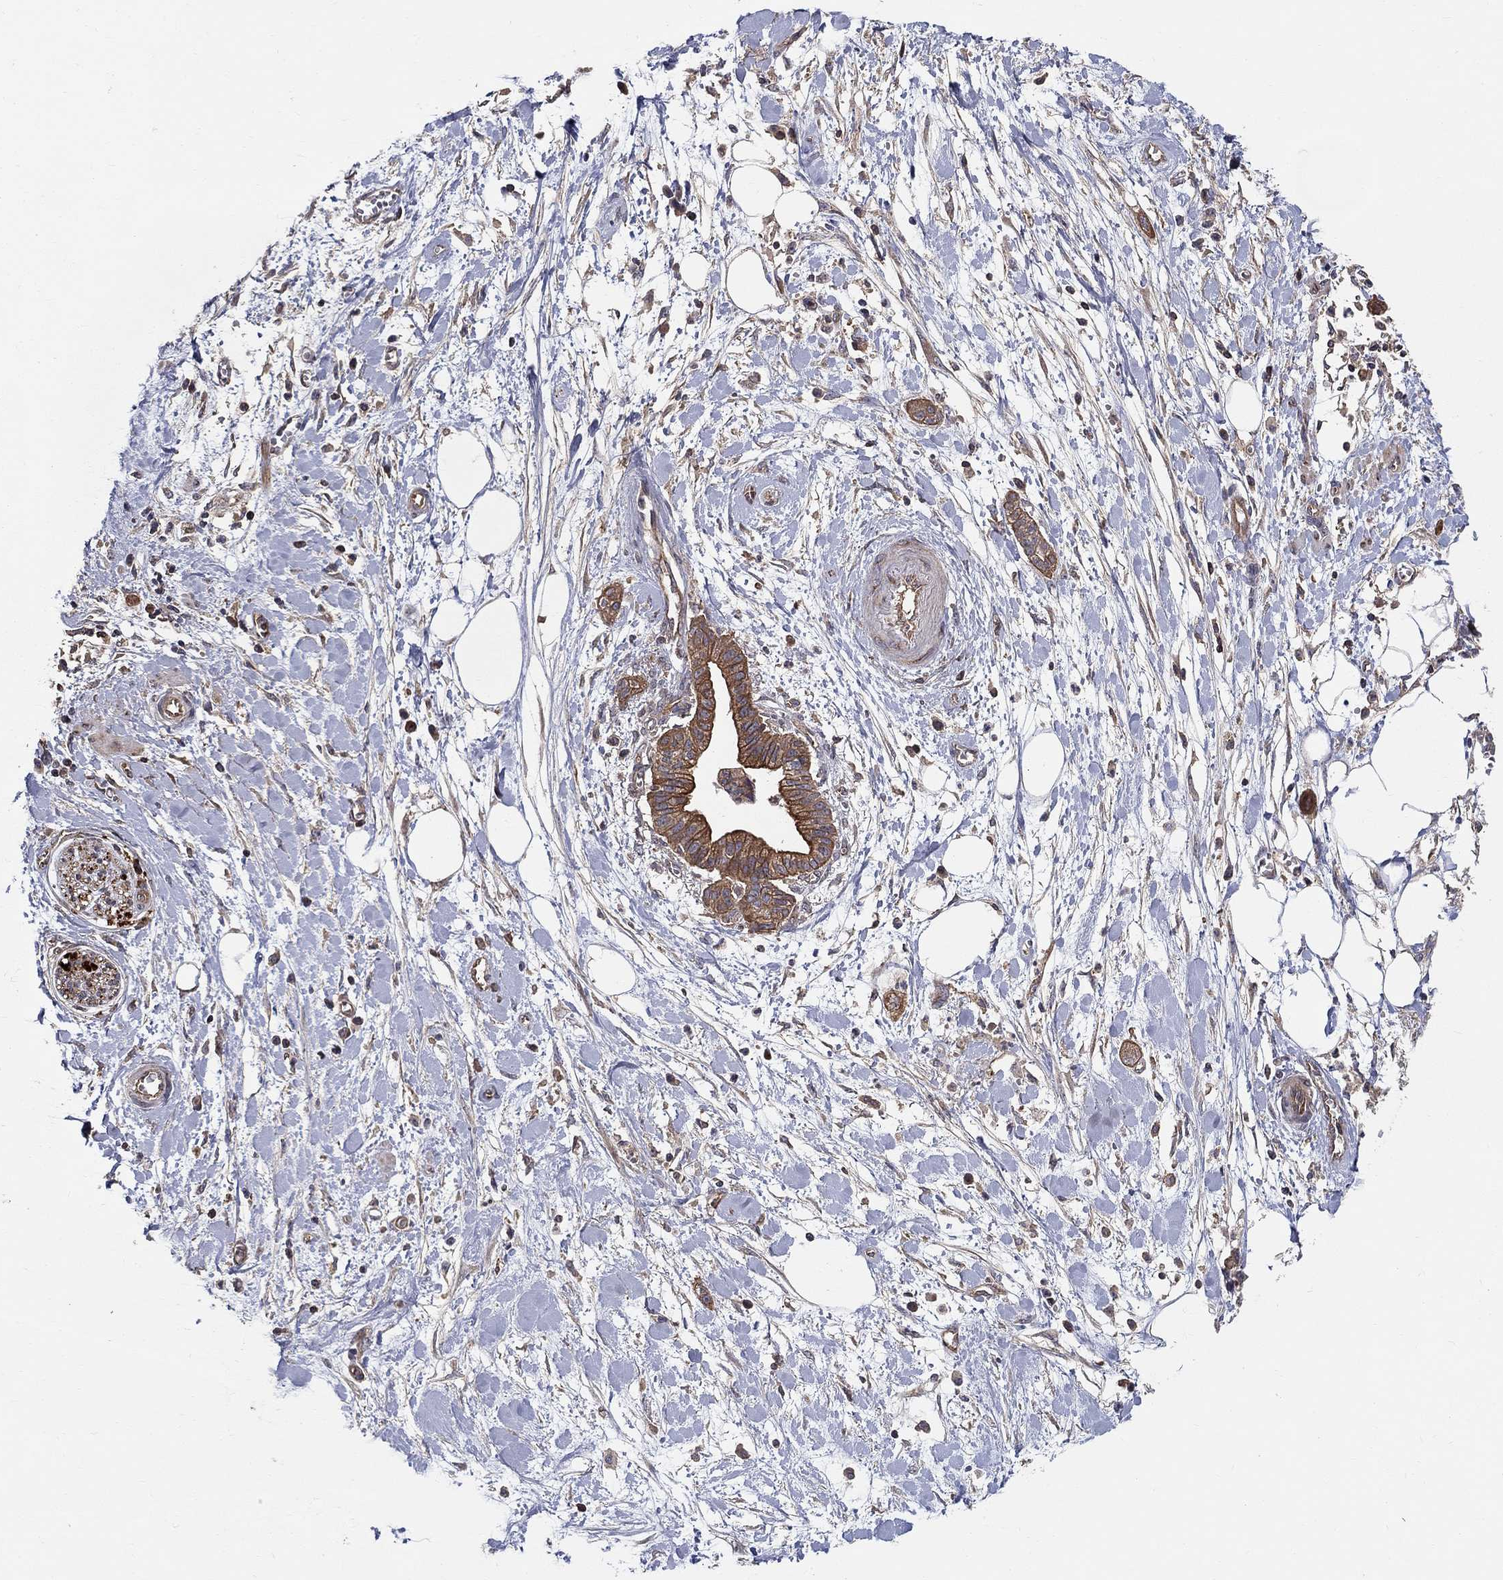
{"staining": {"intensity": "strong", "quantity": "<25%", "location": "cytoplasmic/membranous"}, "tissue": "pancreatic cancer", "cell_type": "Tumor cells", "image_type": "cancer", "snomed": [{"axis": "morphology", "description": "Normal tissue, NOS"}, {"axis": "morphology", "description": "Adenocarcinoma, NOS"}, {"axis": "topography", "description": "Lymph node"}, {"axis": "topography", "description": "Pancreas"}], "caption": "The image displays immunohistochemical staining of pancreatic cancer (adenocarcinoma). There is strong cytoplasmic/membranous positivity is present in about <25% of tumor cells.", "gene": "BMERB1", "patient": {"sex": "female", "age": 58}}